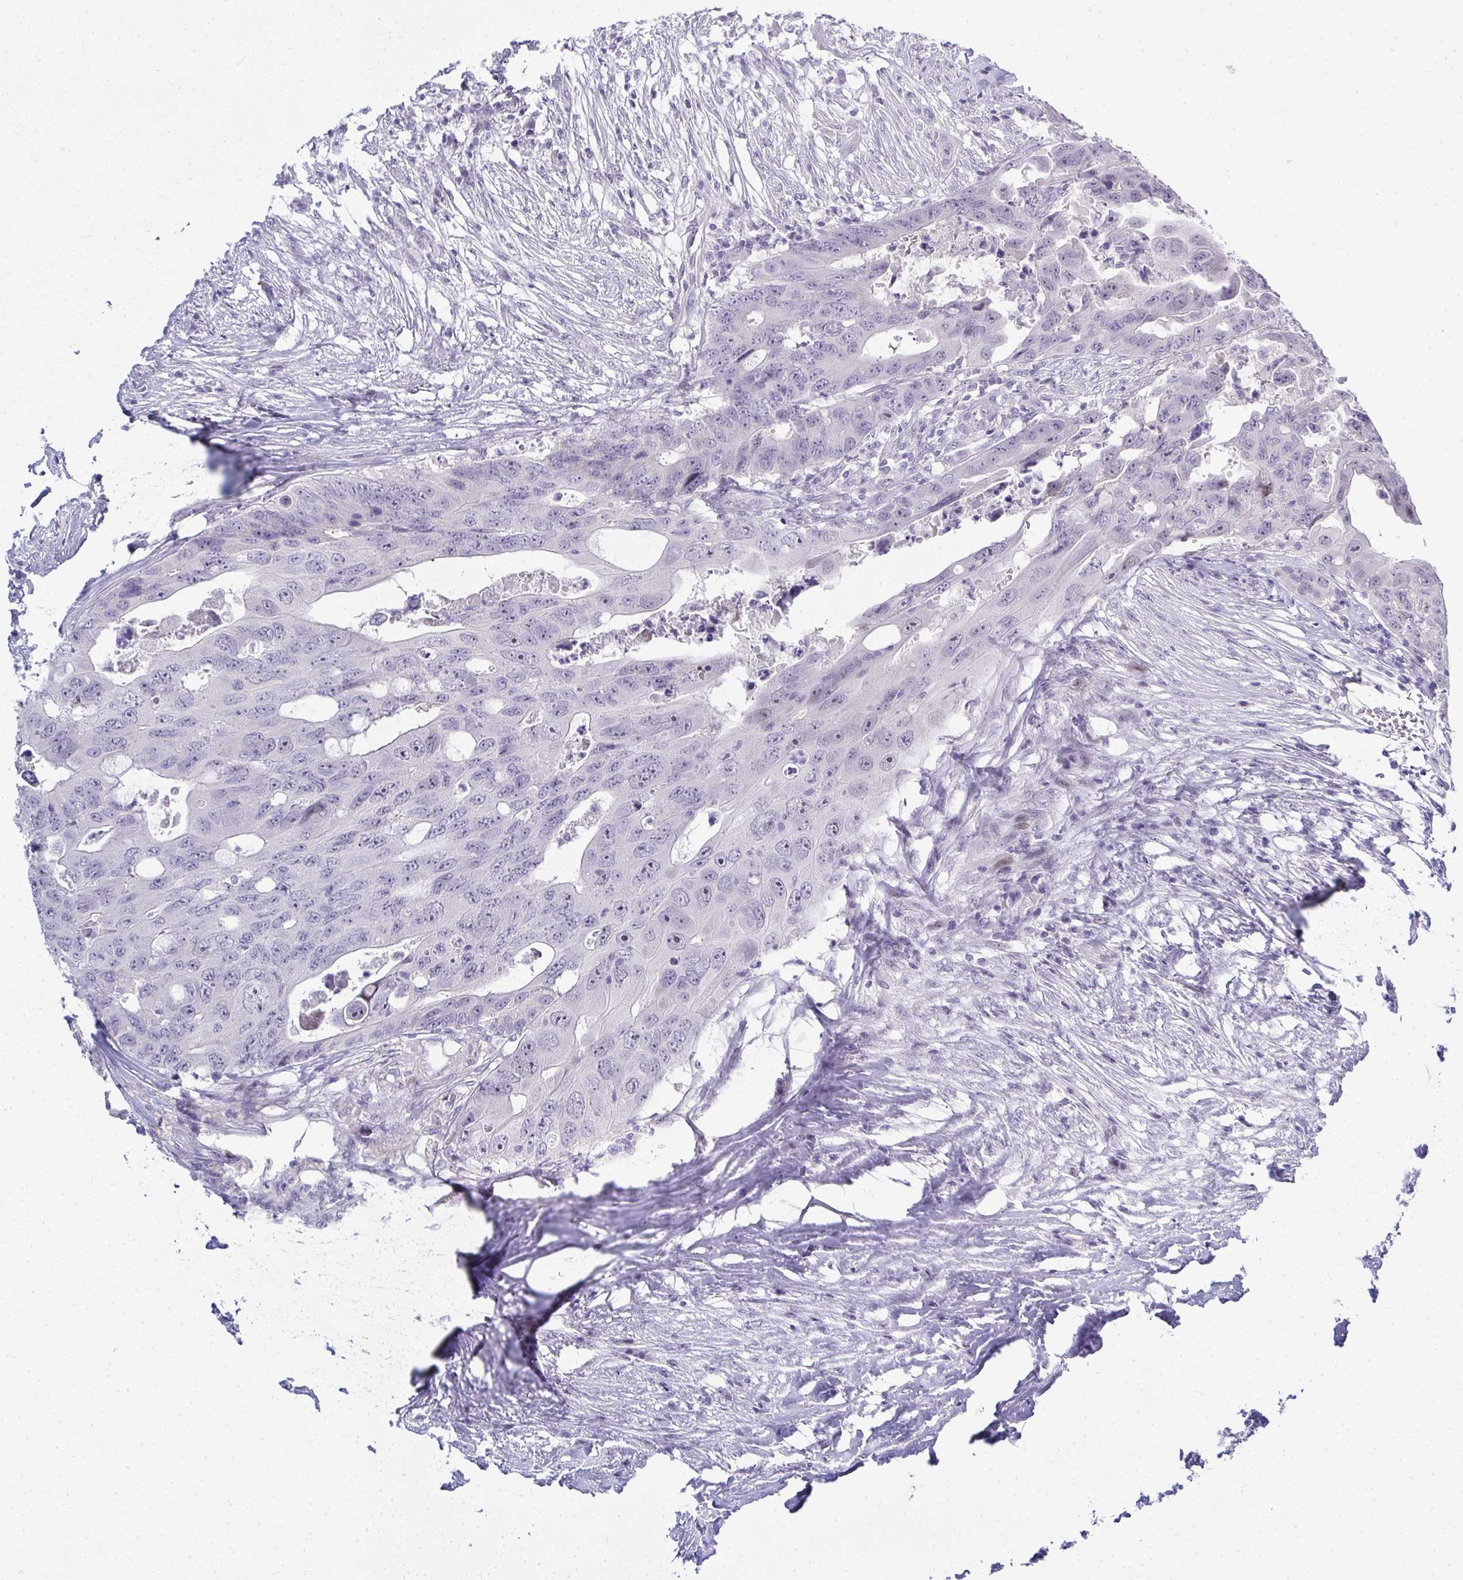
{"staining": {"intensity": "weak", "quantity": "<25%", "location": "nuclear"}, "tissue": "colorectal cancer", "cell_type": "Tumor cells", "image_type": "cancer", "snomed": [{"axis": "morphology", "description": "Adenocarcinoma, NOS"}, {"axis": "topography", "description": "Colon"}], "caption": "Colorectal adenocarcinoma was stained to show a protein in brown. There is no significant positivity in tumor cells. (Immunohistochemistry, brightfield microscopy, high magnification).", "gene": "EID3", "patient": {"sex": "male", "age": 71}}